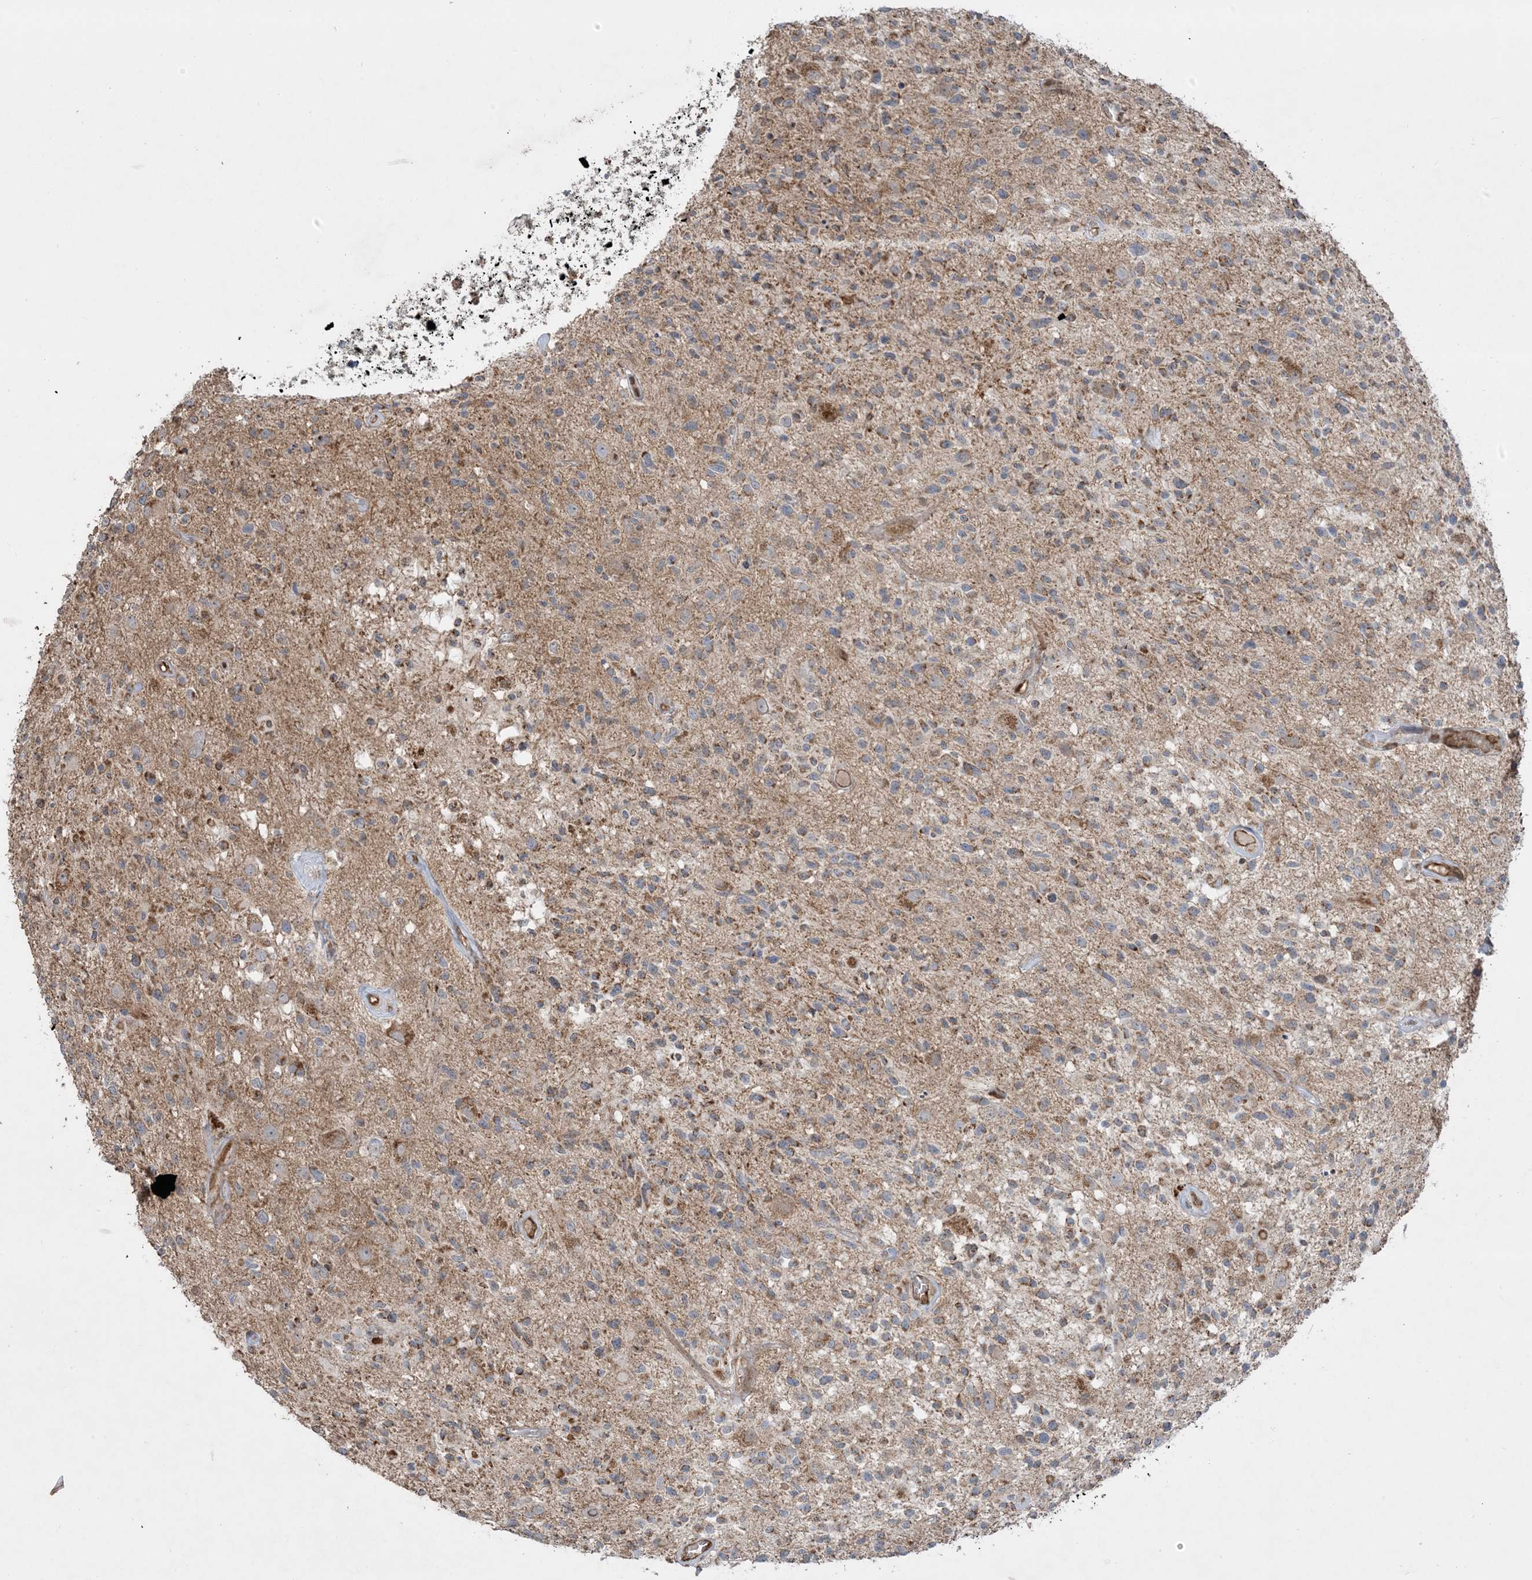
{"staining": {"intensity": "weak", "quantity": ">75%", "location": "cytoplasmic/membranous"}, "tissue": "glioma", "cell_type": "Tumor cells", "image_type": "cancer", "snomed": [{"axis": "morphology", "description": "Glioma, malignant, High grade"}, {"axis": "morphology", "description": "Glioblastoma, NOS"}, {"axis": "topography", "description": "Brain"}], "caption": "Immunohistochemical staining of glioma demonstrates weak cytoplasmic/membranous protein staining in approximately >75% of tumor cells.", "gene": "PPM1F", "patient": {"sex": "male", "age": 60}}